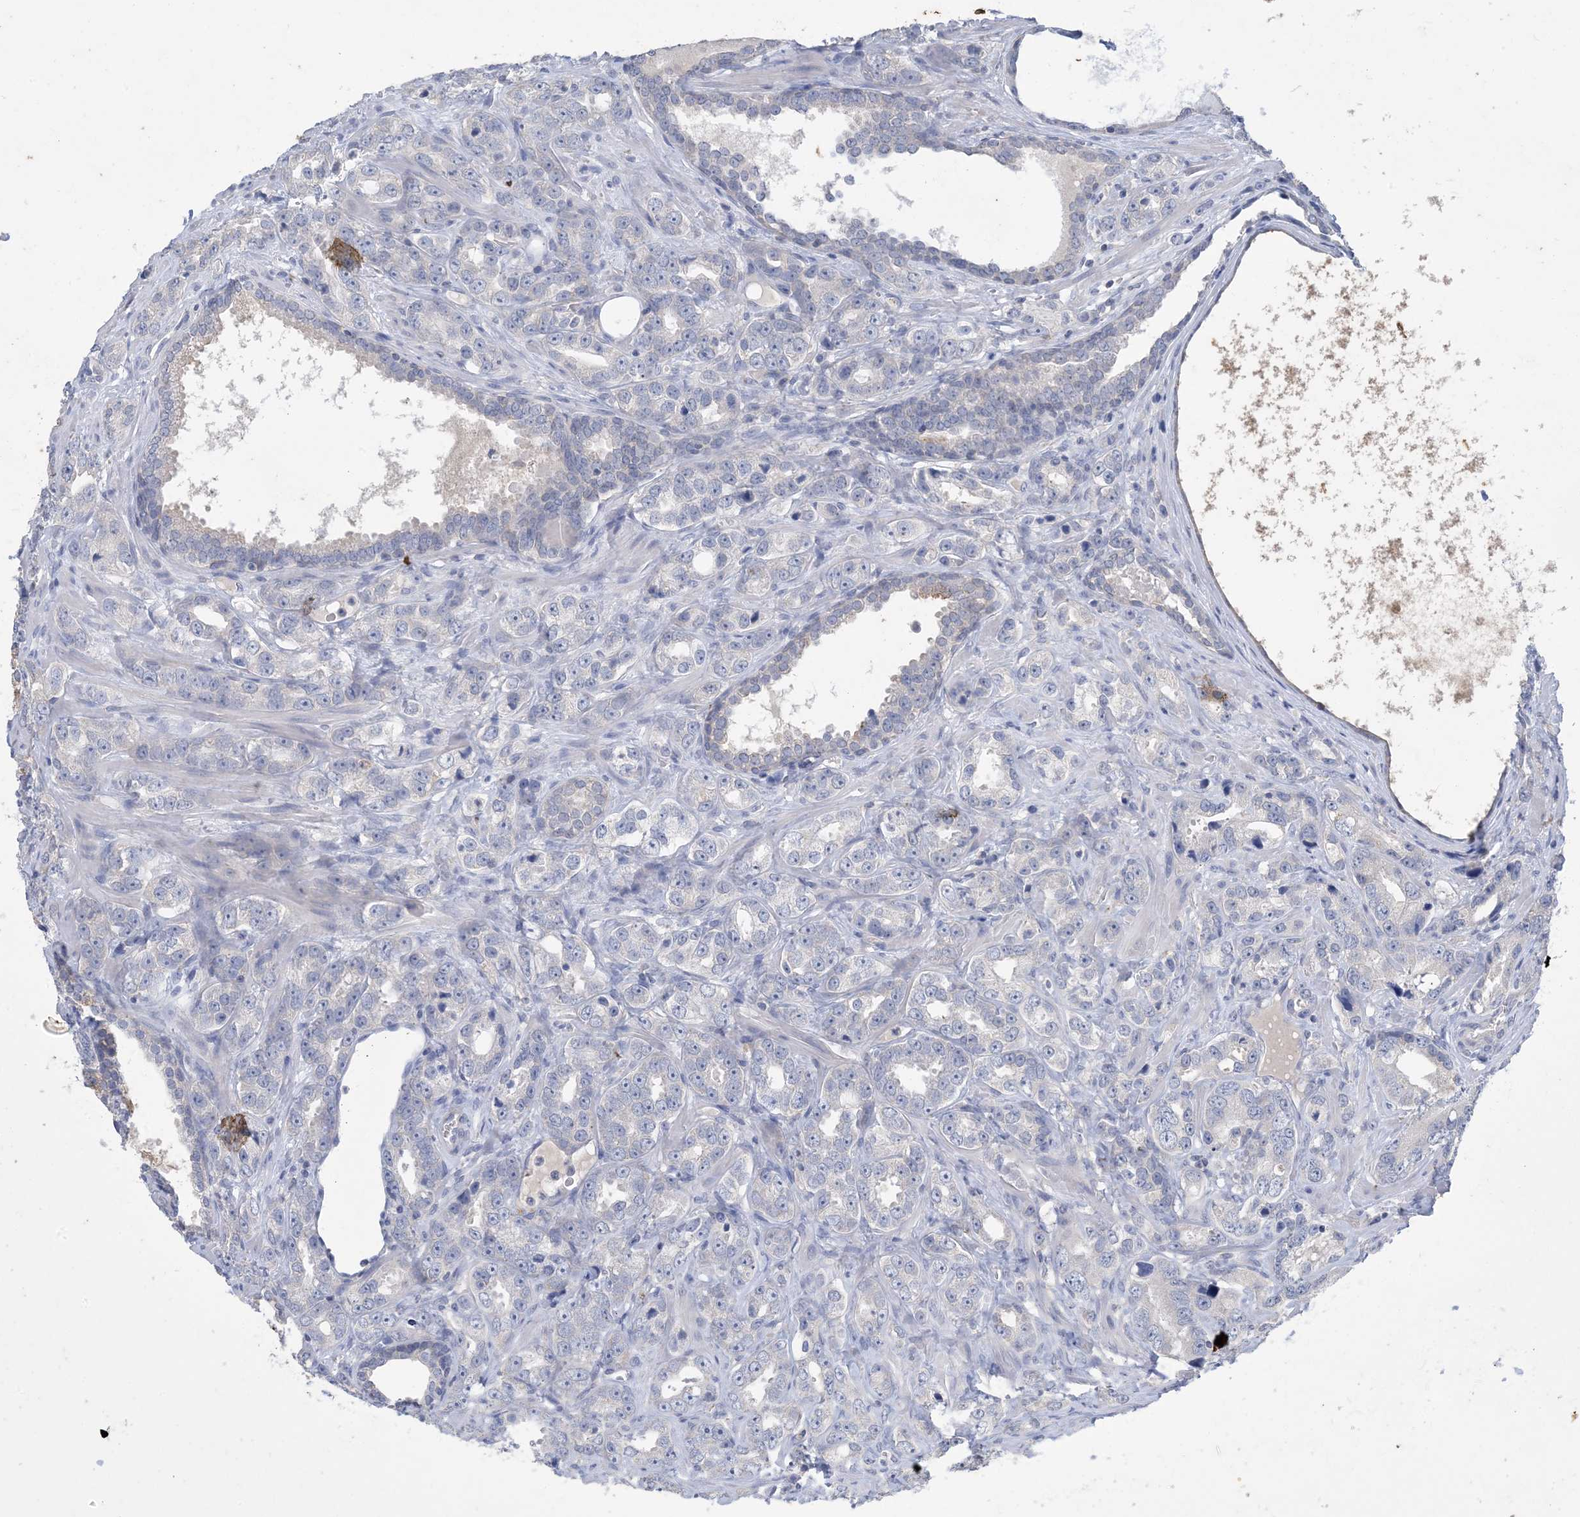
{"staining": {"intensity": "negative", "quantity": "none", "location": "none"}, "tissue": "prostate cancer", "cell_type": "Tumor cells", "image_type": "cancer", "snomed": [{"axis": "morphology", "description": "Adenocarcinoma, High grade"}, {"axis": "topography", "description": "Prostate"}], "caption": "DAB (3,3'-diaminobenzidine) immunohistochemical staining of human prostate cancer exhibits no significant positivity in tumor cells.", "gene": "KPRP", "patient": {"sex": "male", "age": 62}}